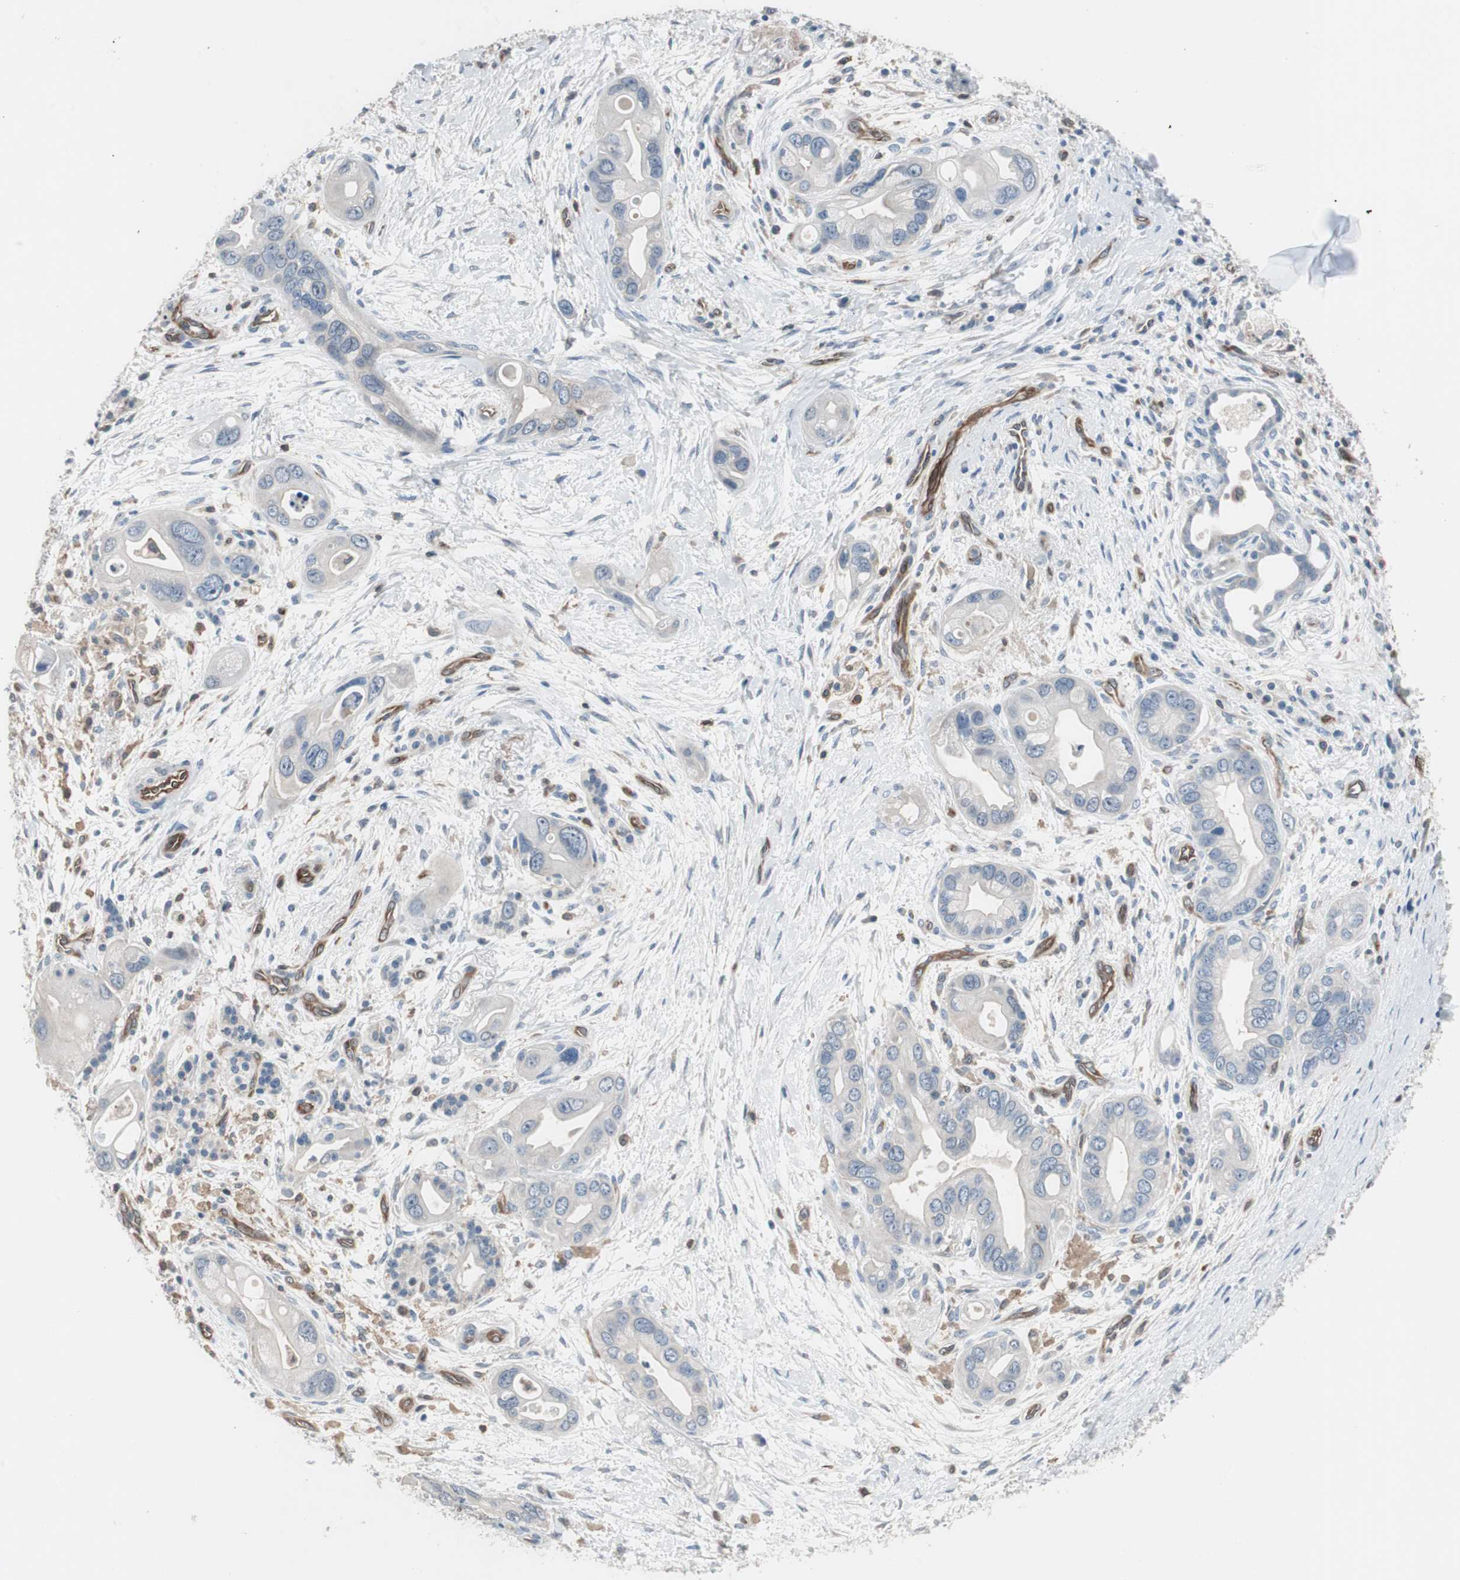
{"staining": {"intensity": "weak", "quantity": "25%-75%", "location": "cytoplasmic/membranous"}, "tissue": "pancreatic cancer", "cell_type": "Tumor cells", "image_type": "cancer", "snomed": [{"axis": "morphology", "description": "Adenocarcinoma, NOS"}, {"axis": "topography", "description": "Pancreas"}], "caption": "A histopathology image of human adenocarcinoma (pancreatic) stained for a protein displays weak cytoplasmic/membranous brown staining in tumor cells.", "gene": "SWAP70", "patient": {"sex": "female", "age": 77}}